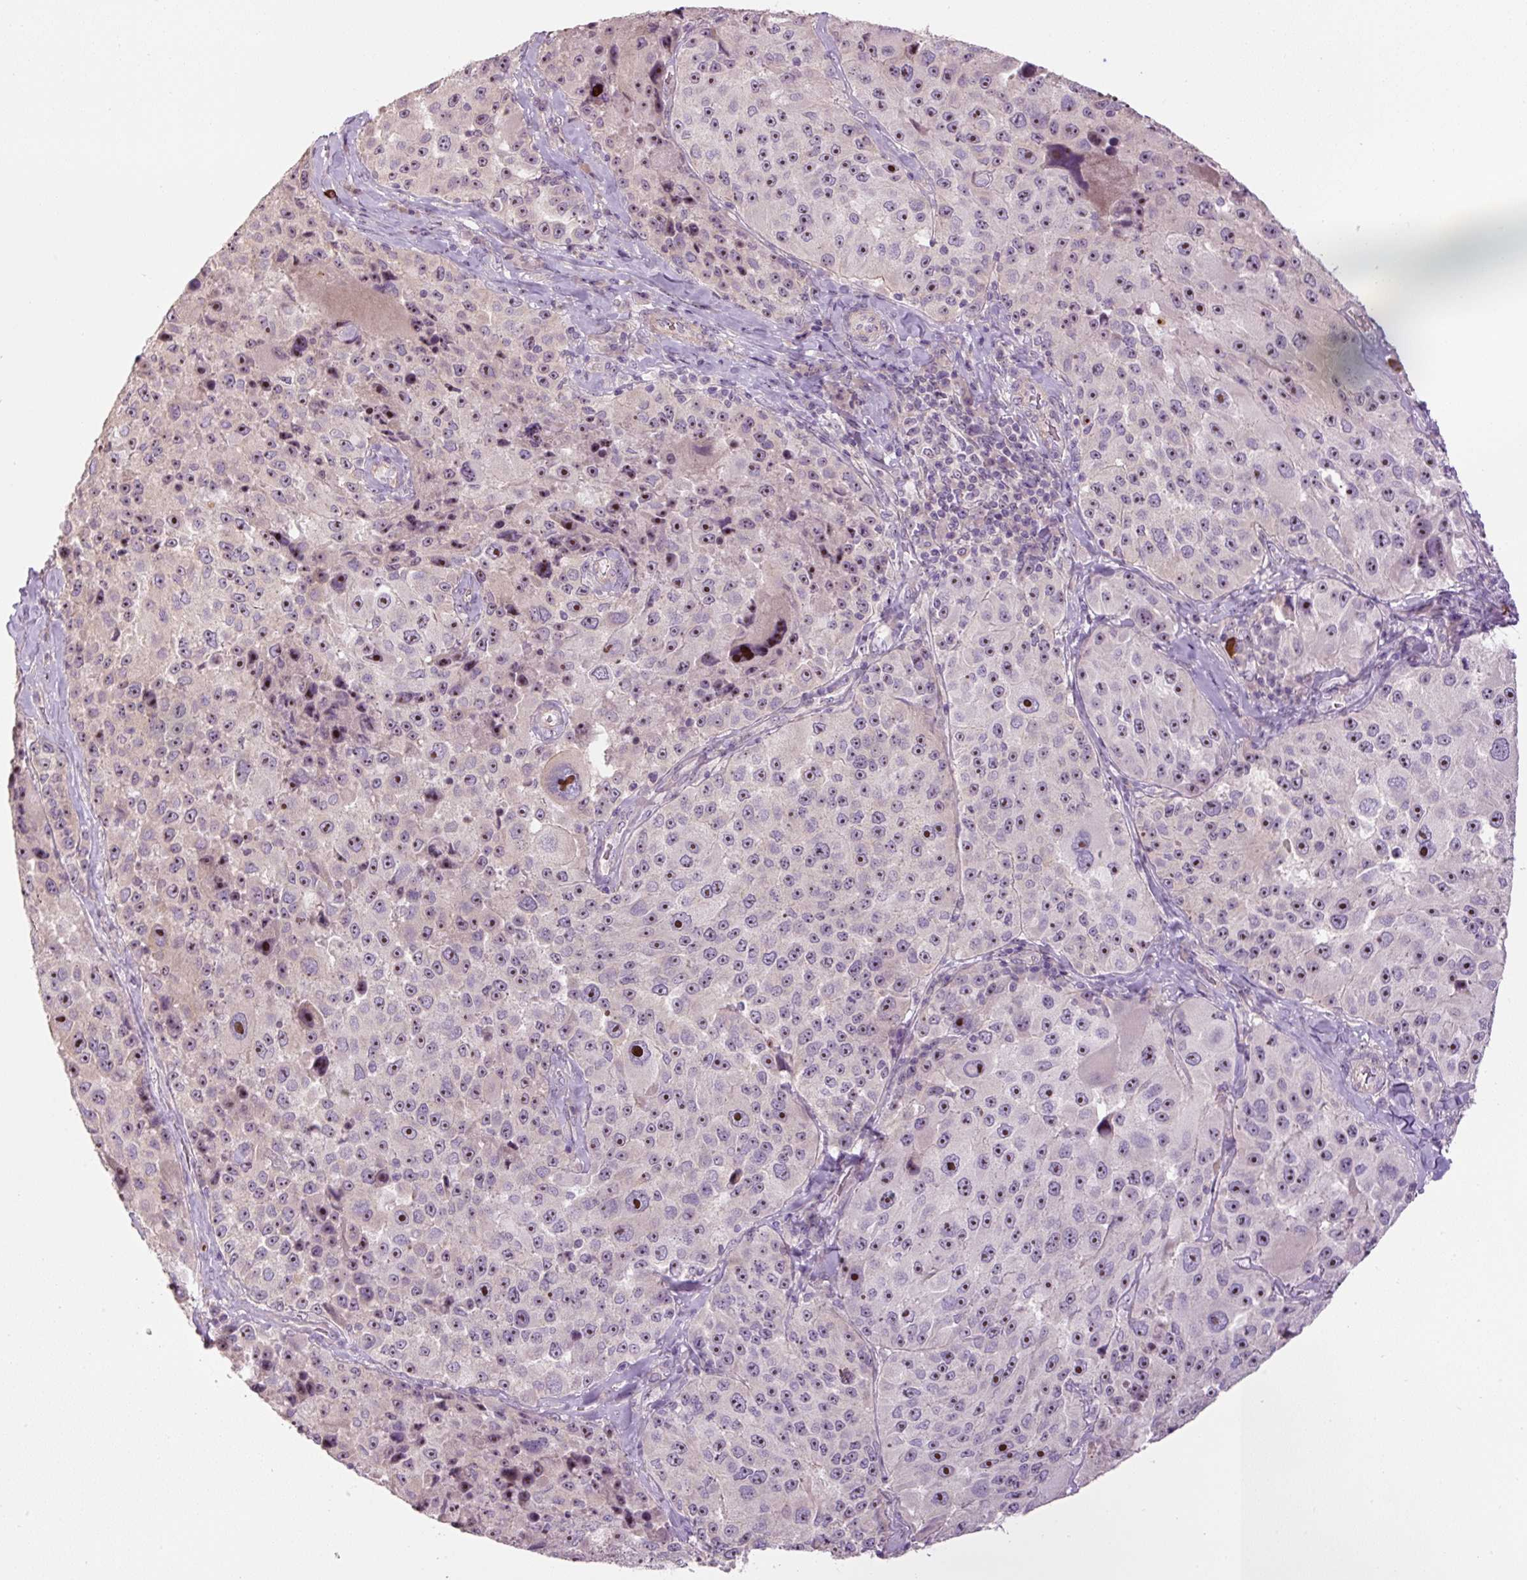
{"staining": {"intensity": "moderate", "quantity": "25%-75%", "location": "nuclear"}, "tissue": "melanoma", "cell_type": "Tumor cells", "image_type": "cancer", "snomed": [{"axis": "morphology", "description": "Malignant melanoma, Metastatic site"}, {"axis": "topography", "description": "Lymph node"}], "caption": "Melanoma tissue reveals moderate nuclear positivity in about 25%-75% of tumor cells, visualized by immunohistochemistry.", "gene": "TMEM151B", "patient": {"sex": "male", "age": 62}}